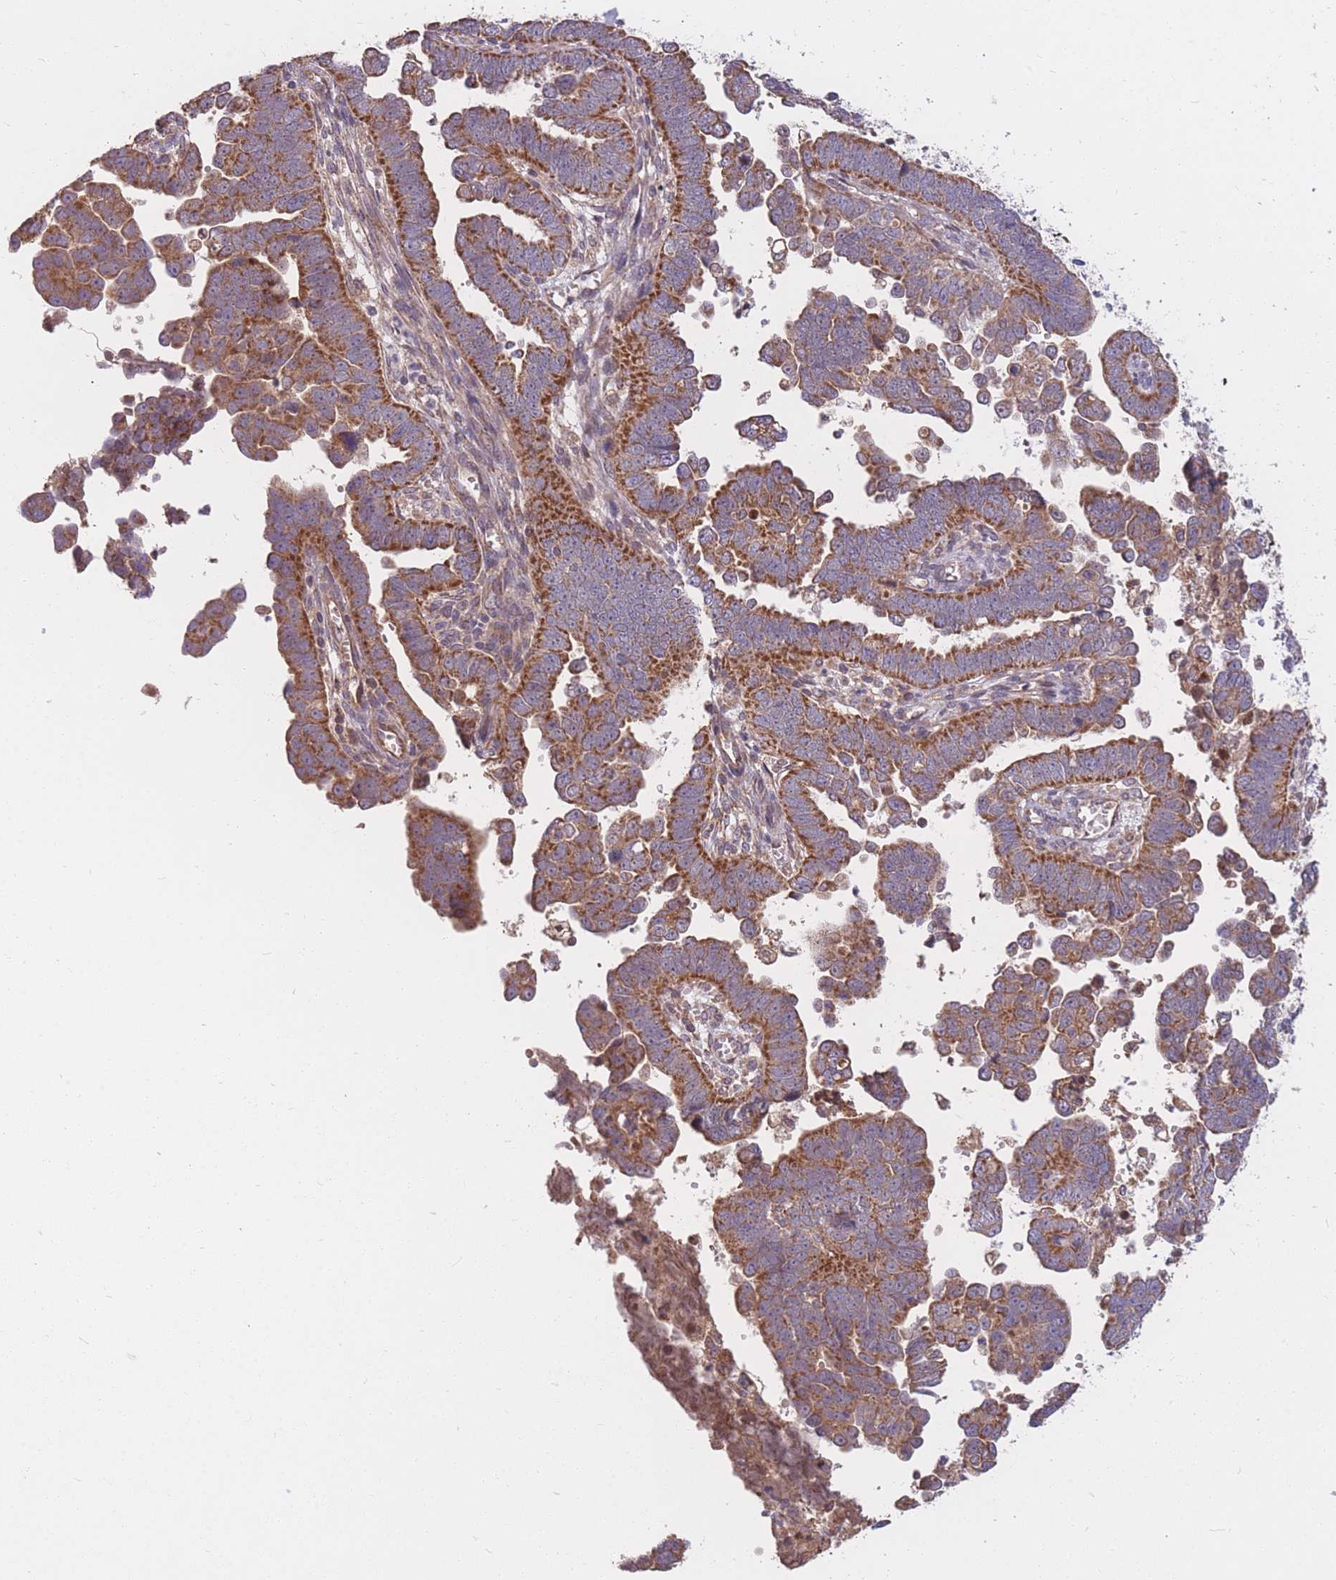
{"staining": {"intensity": "moderate", "quantity": ">75%", "location": "cytoplasmic/membranous"}, "tissue": "endometrial cancer", "cell_type": "Tumor cells", "image_type": "cancer", "snomed": [{"axis": "morphology", "description": "Adenocarcinoma, NOS"}, {"axis": "topography", "description": "Endometrium"}], "caption": "Adenocarcinoma (endometrial) stained for a protein (brown) reveals moderate cytoplasmic/membranous positive expression in about >75% of tumor cells.", "gene": "PTPMT1", "patient": {"sex": "female", "age": 75}}